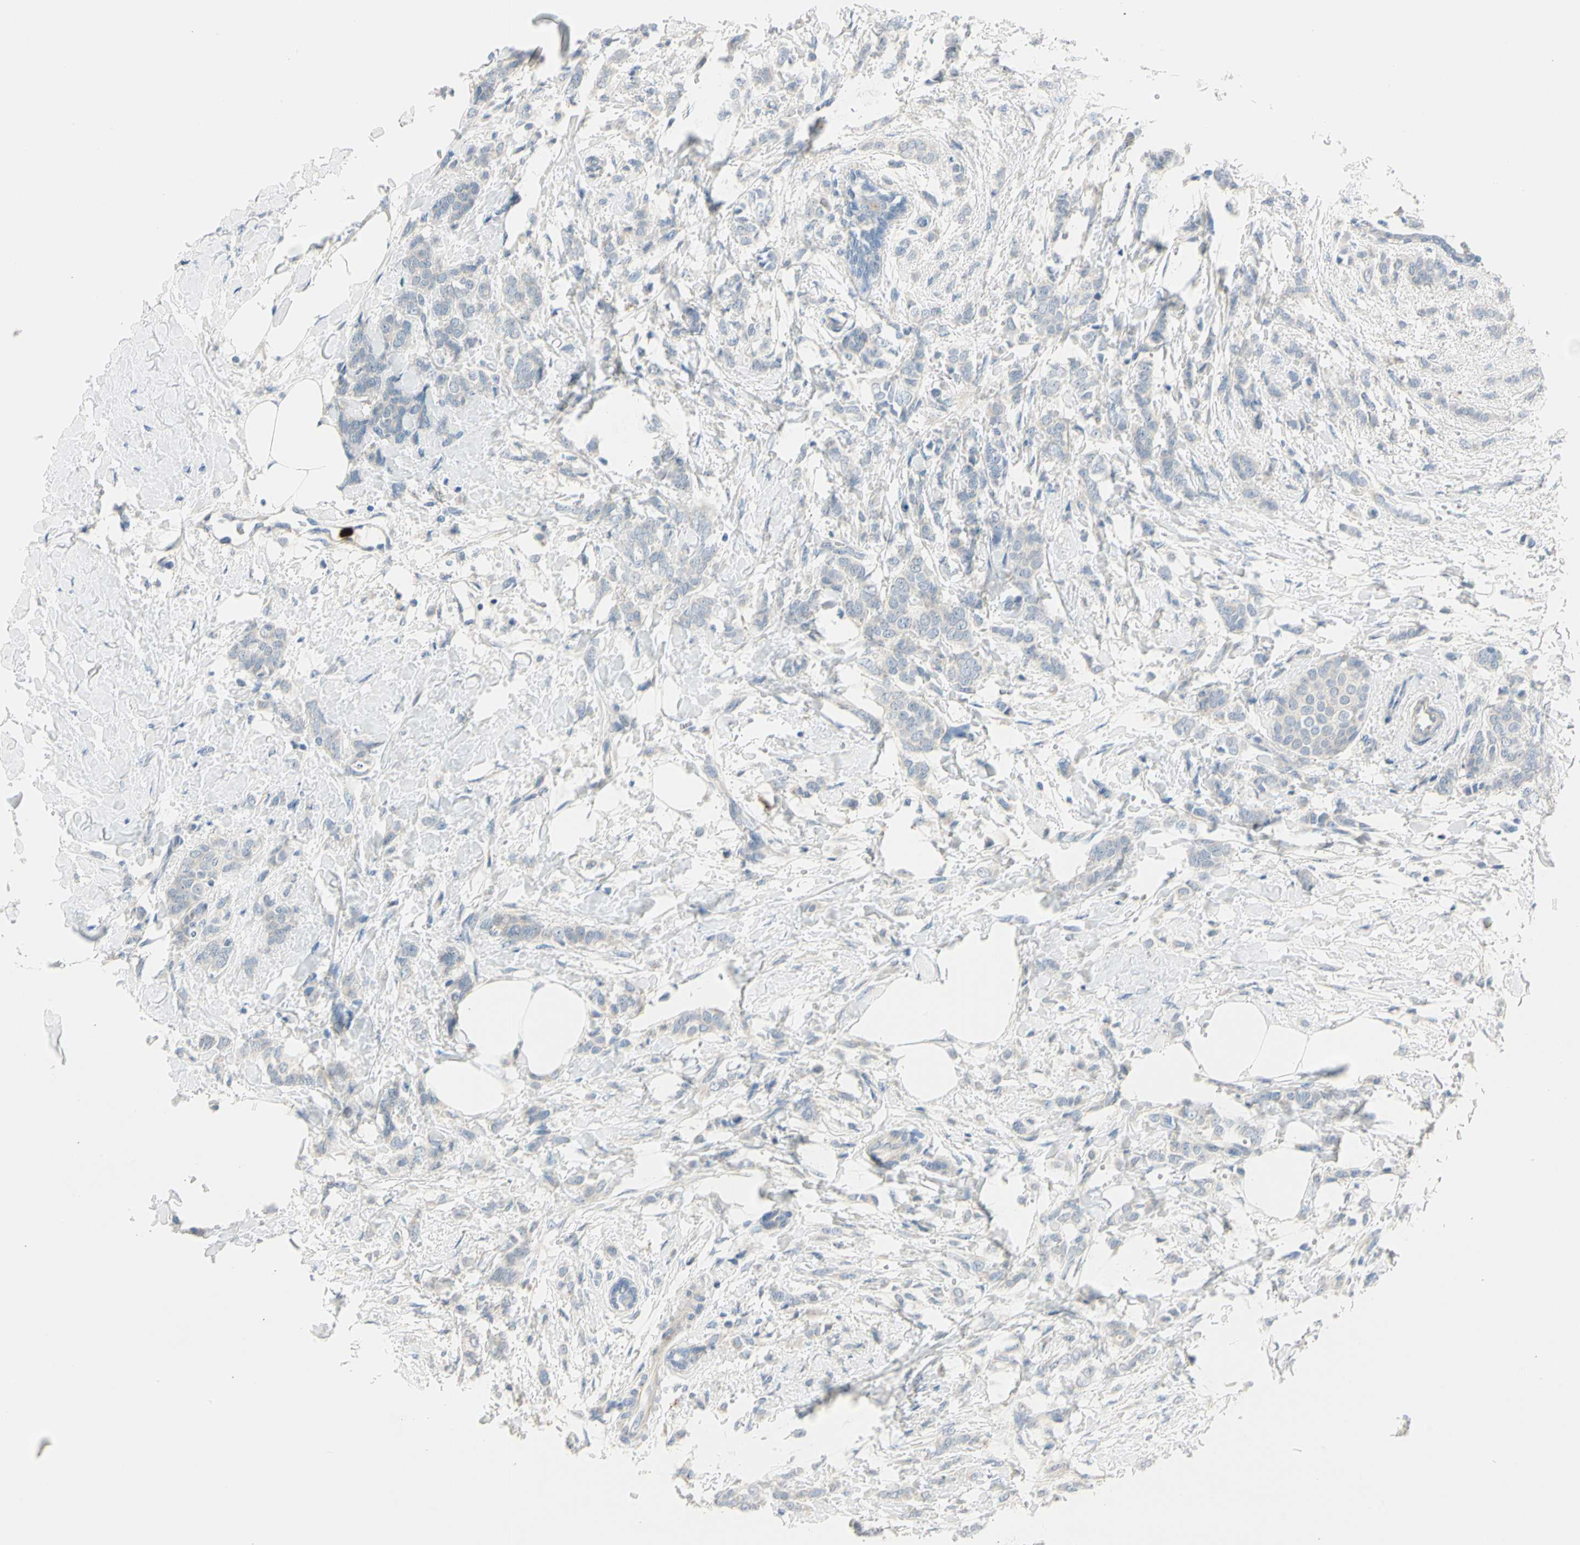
{"staining": {"intensity": "negative", "quantity": "none", "location": "none"}, "tissue": "breast cancer", "cell_type": "Tumor cells", "image_type": "cancer", "snomed": [{"axis": "morphology", "description": "Lobular carcinoma, in situ"}, {"axis": "morphology", "description": "Lobular carcinoma"}, {"axis": "topography", "description": "Breast"}], "caption": "This is an immunohistochemistry (IHC) micrograph of breast lobular carcinoma. There is no expression in tumor cells.", "gene": "TRAF5", "patient": {"sex": "female", "age": 41}}